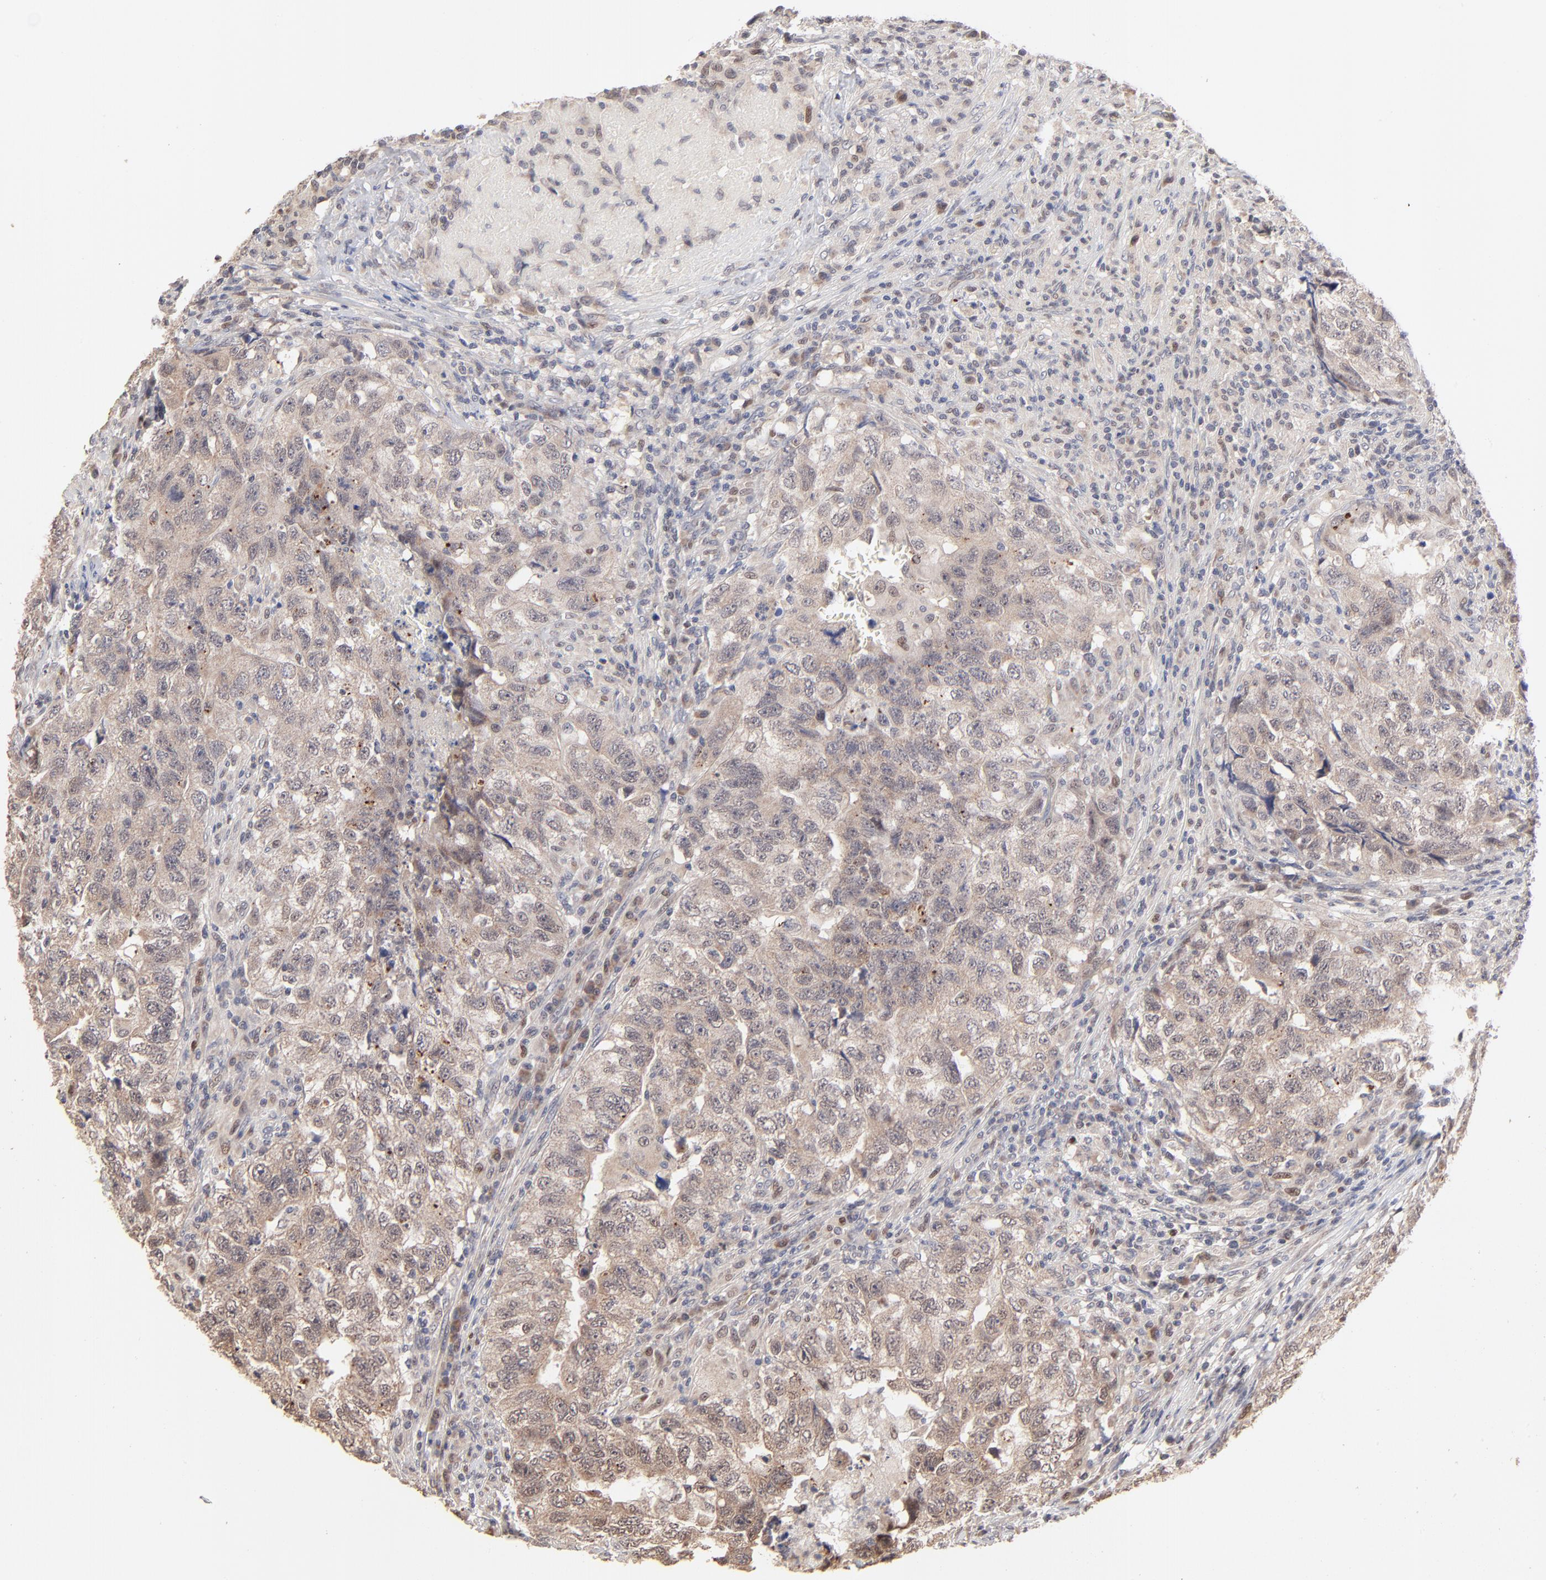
{"staining": {"intensity": "moderate", "quantity": "<25%", "location": "cytoplasmic/membranous"}, "tissue": "testis cancer", "cell_type": "Tumor cells", "image_type": "cancer", "snomed": [{"axis": "morphology", "description": "Carcinoma, Embryonal, NOS"}, {"axis": "topography", "description": "Testis"}], "caption": "Protein expression analysis of testis embryonal carcinoma reveals moderate cytoplasmic/membranous positivity in approximately <25% of tumor cells.", "gene": "MSL2", "patient": {"sex": "male", "age": 21}}